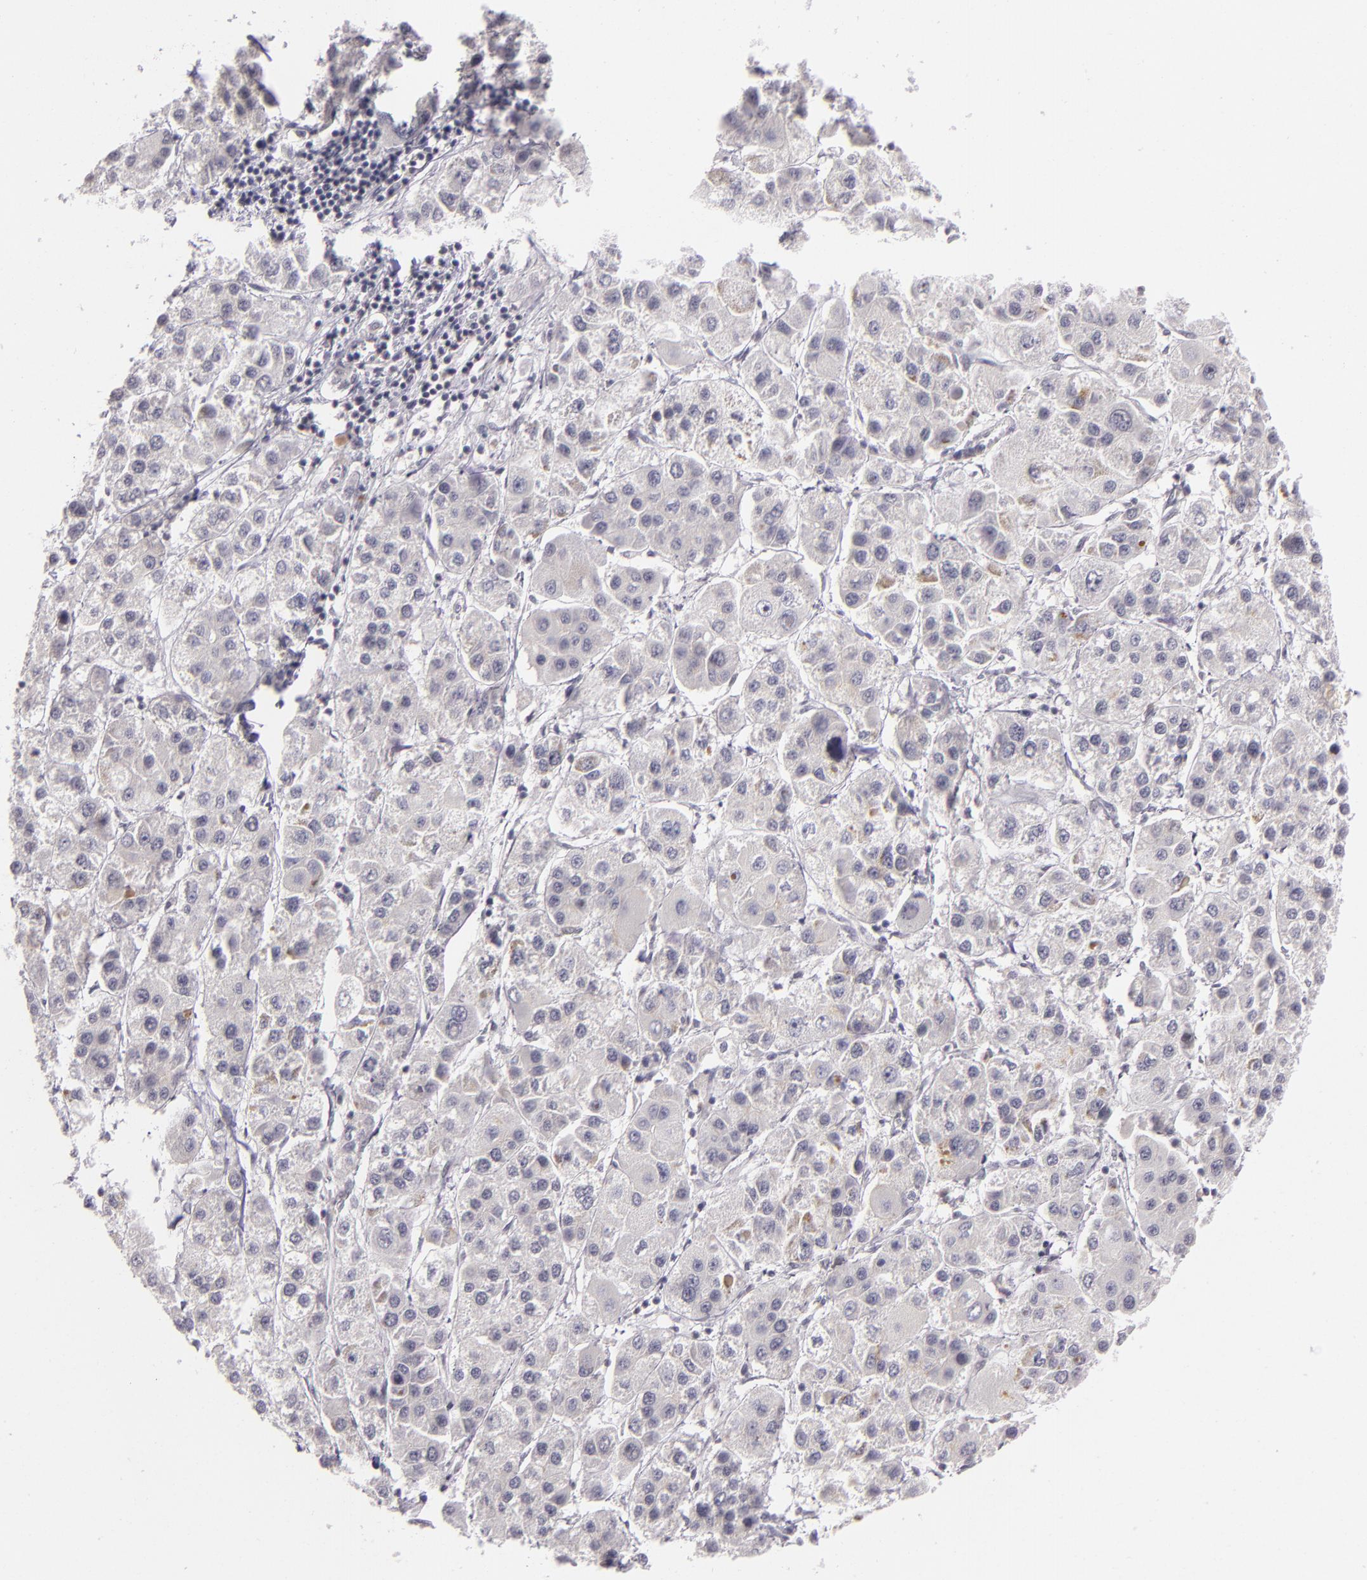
{"staining": {"intensity": "negative", "quantity": "none", "location": "none"}, "tissue": "liver cancer", "cell_type": "Tumor cells", "image_type": "cancer", "snomed": [{"axis": "morphology", "description": "Carcinoma, Hepatocellular, NOS"}, {"axis": "topography", "description": "Liver"}], "caption": "Tumor cells show no significant protein positivity in liver cancer.", "gene": "ZFX", "patient": {"sex": "female", "age": 85}}